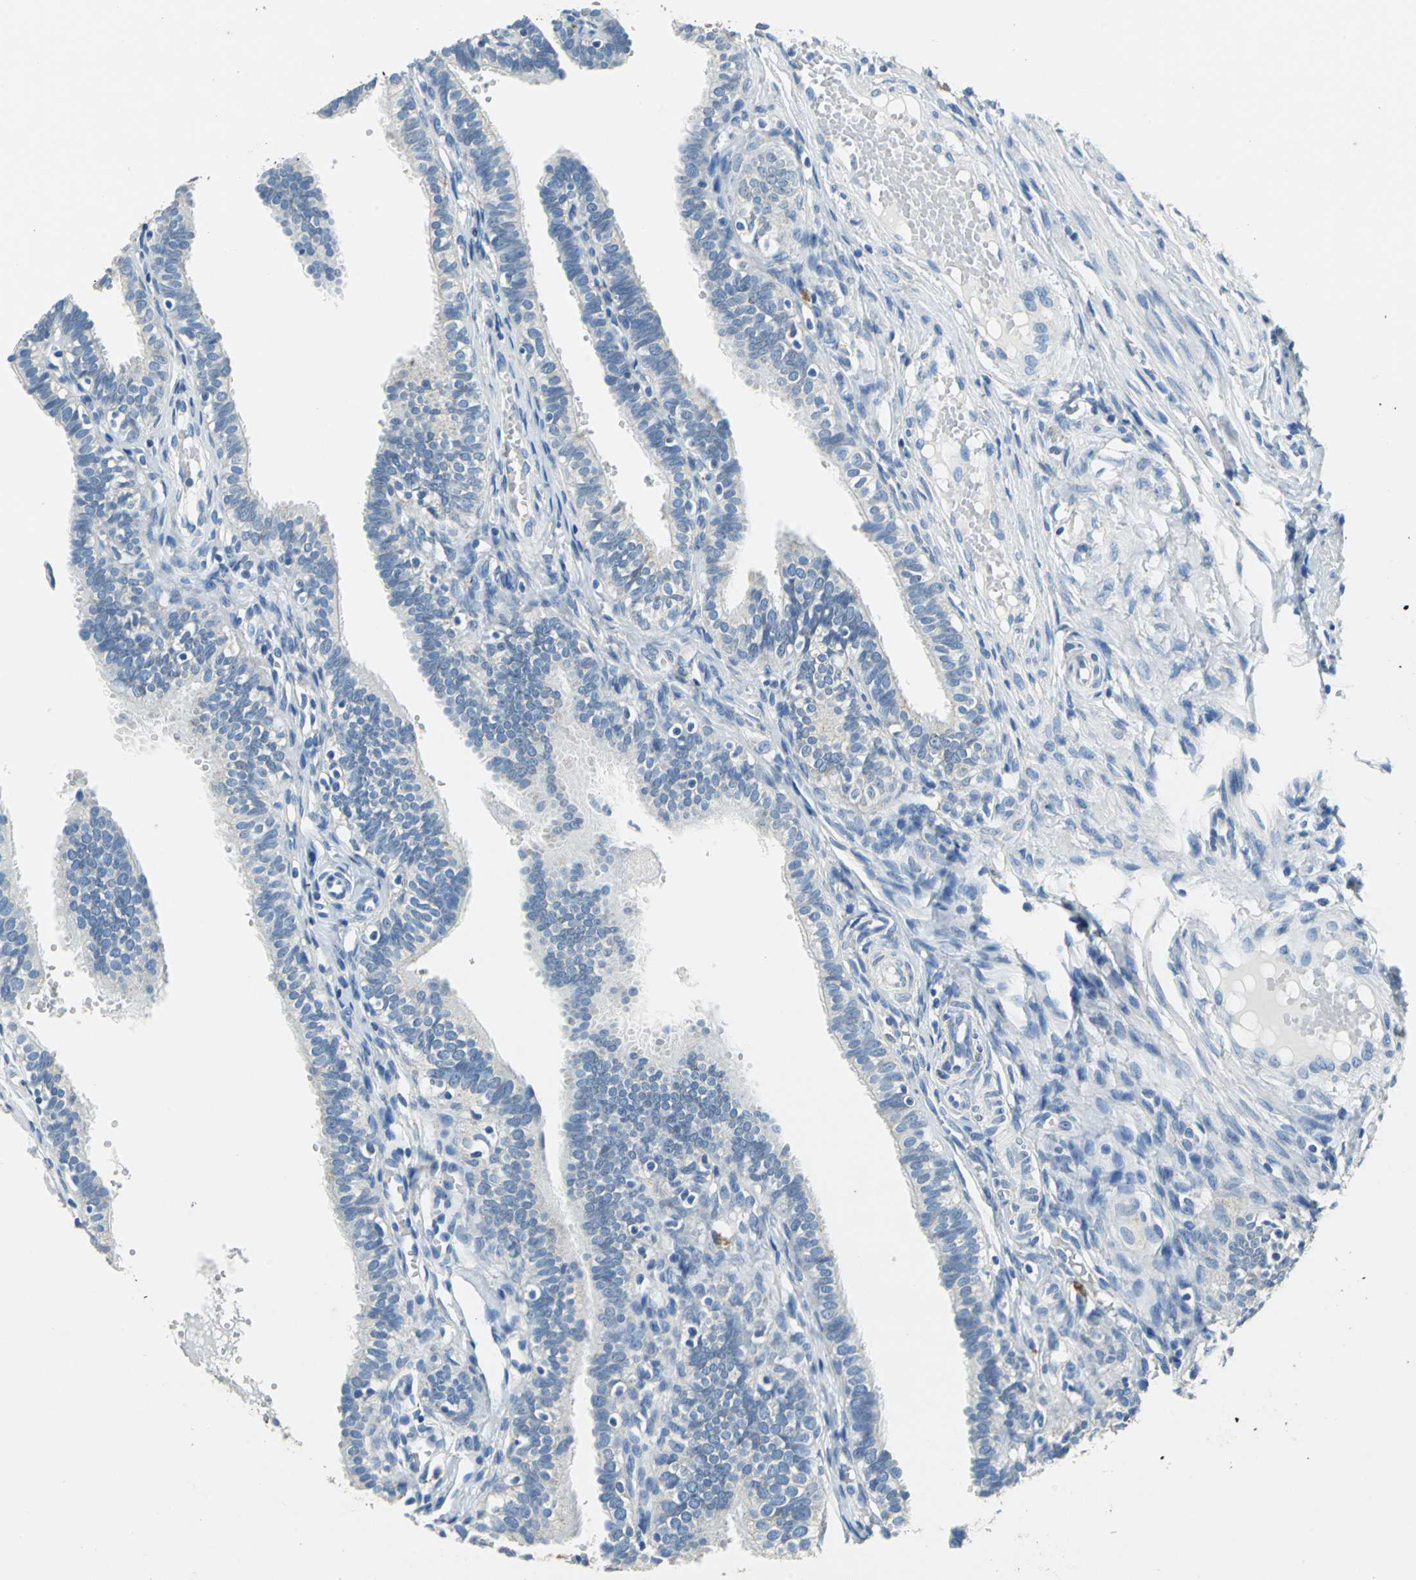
{"staining": {"intensity": "negative", "quantity": "none", "location": "none"}, "tissue": "fallopian tube", "cell_type": "Glandular cells", "image_type": "normal", "snomed": [{"axis": "morphology", "description": "Normal tissue, NOS"}, {"axis": "topography", "description": "Fallopian tube"}, {"axis": "topography", "description": "Placenta"}], "caption": "Immunohistochemistry (IHC) image of benign fallopian tube: human fallopian tube stained with DAB (3,3'-diaminobenzidine) displays no significant protein expression in glandular cells.", "gene": "TEX264", "patient": {"sex": "female", "age": 34}}